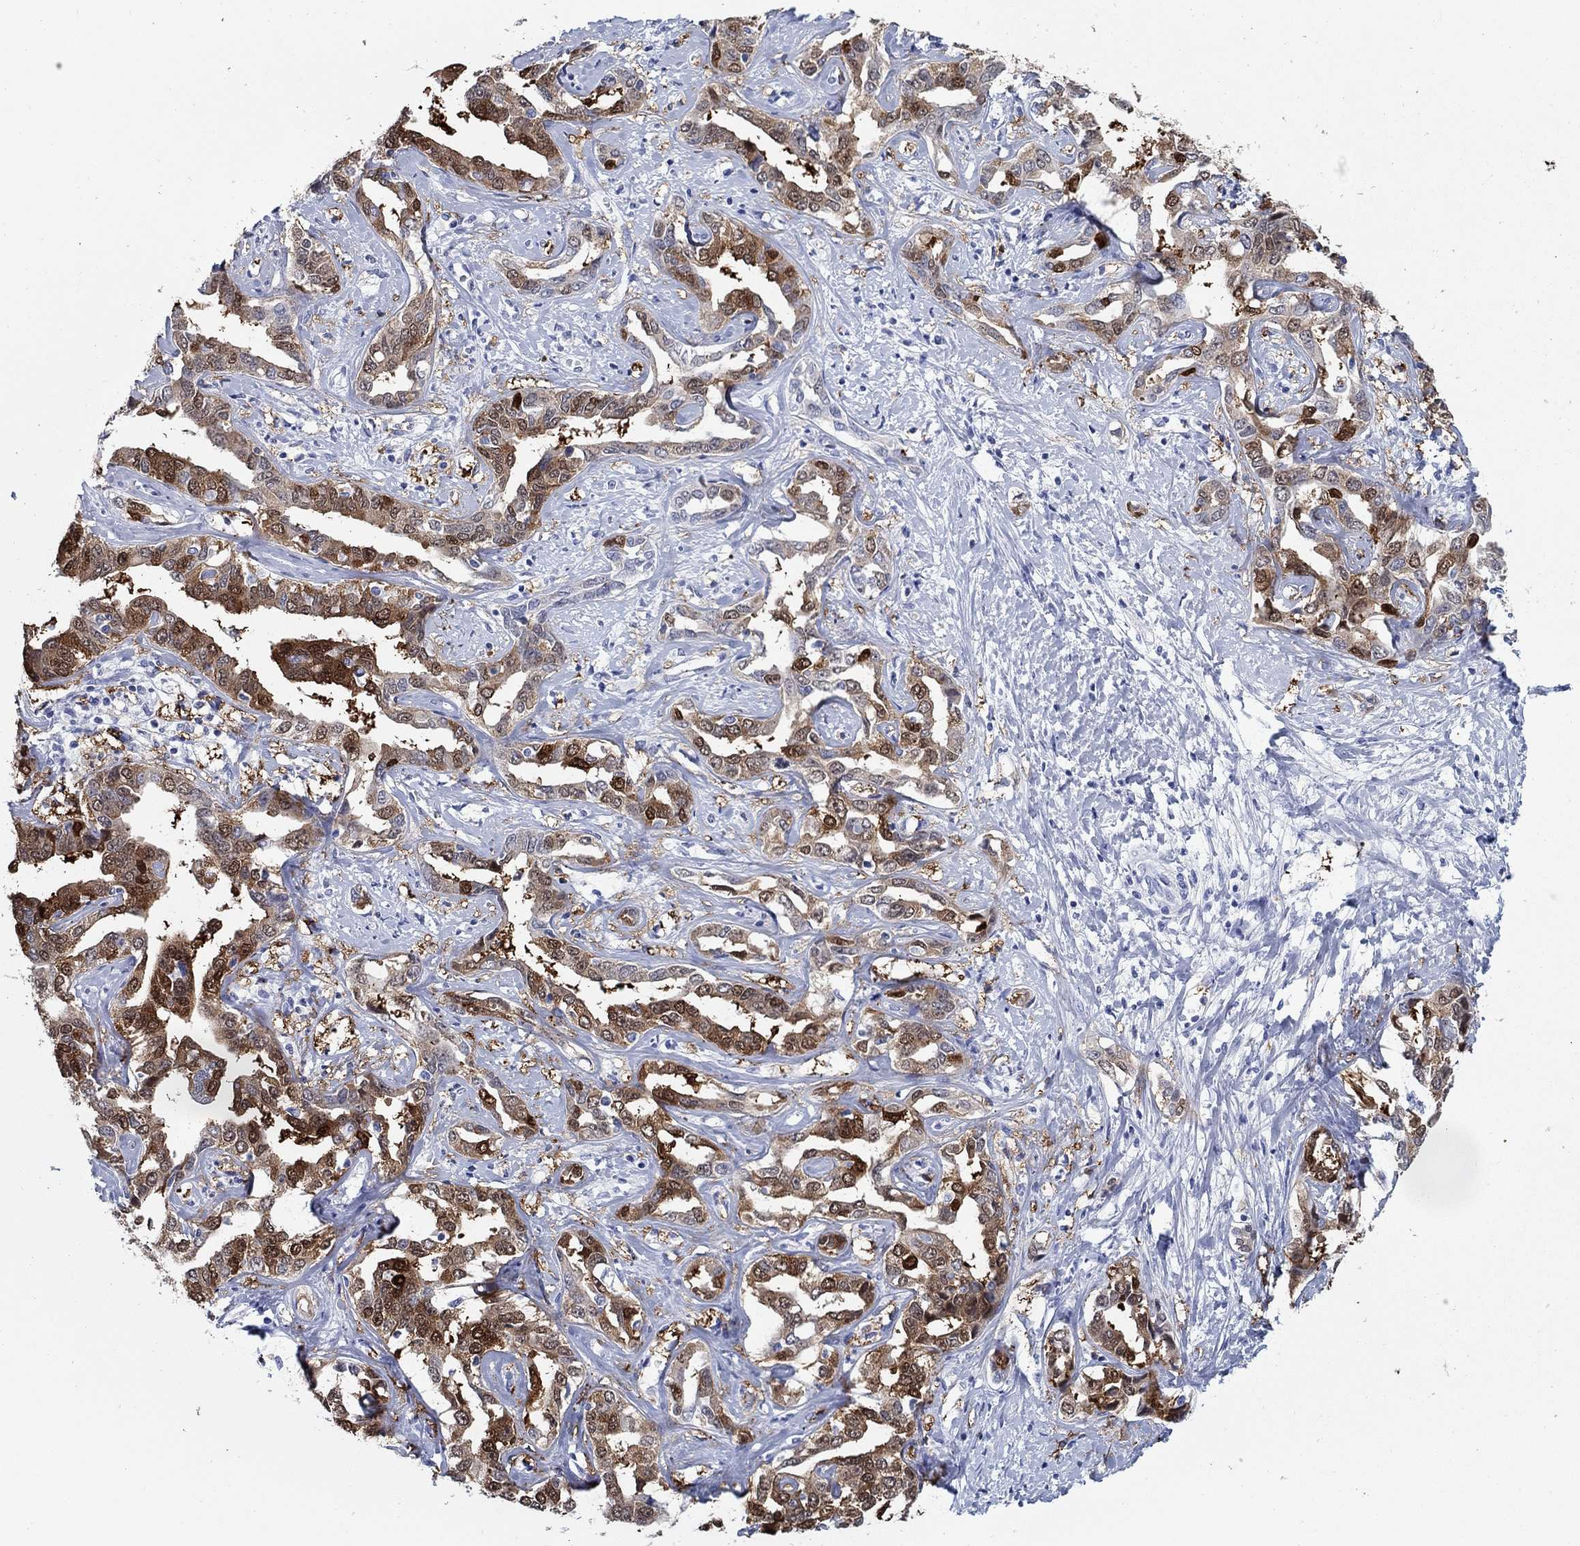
{"staining": {"intensity": "strong", "quantity": "<25%", "location": "cytoplasmic/membranous,nuclear"}, "tissue": "liver cancer", "cell_type": "Tumor cells", "image_type": "cancer", "snomed": [{"axis": "morphology", "description": "Cholangiocarcinoma"}, {"axis": "topography", "description": "Liver"}], "caption": "Immunohistochemistry (IHC) micrograph of liver cholangiocarcinoma stained for a protein (brown), which demonstrates medium levels of strong cytoplasmic/membranous and nuclear positivity in approximately <25% of tumor cells.", "gene": "AKR1C2", "patient": {"sex": "male", "age": 59}}